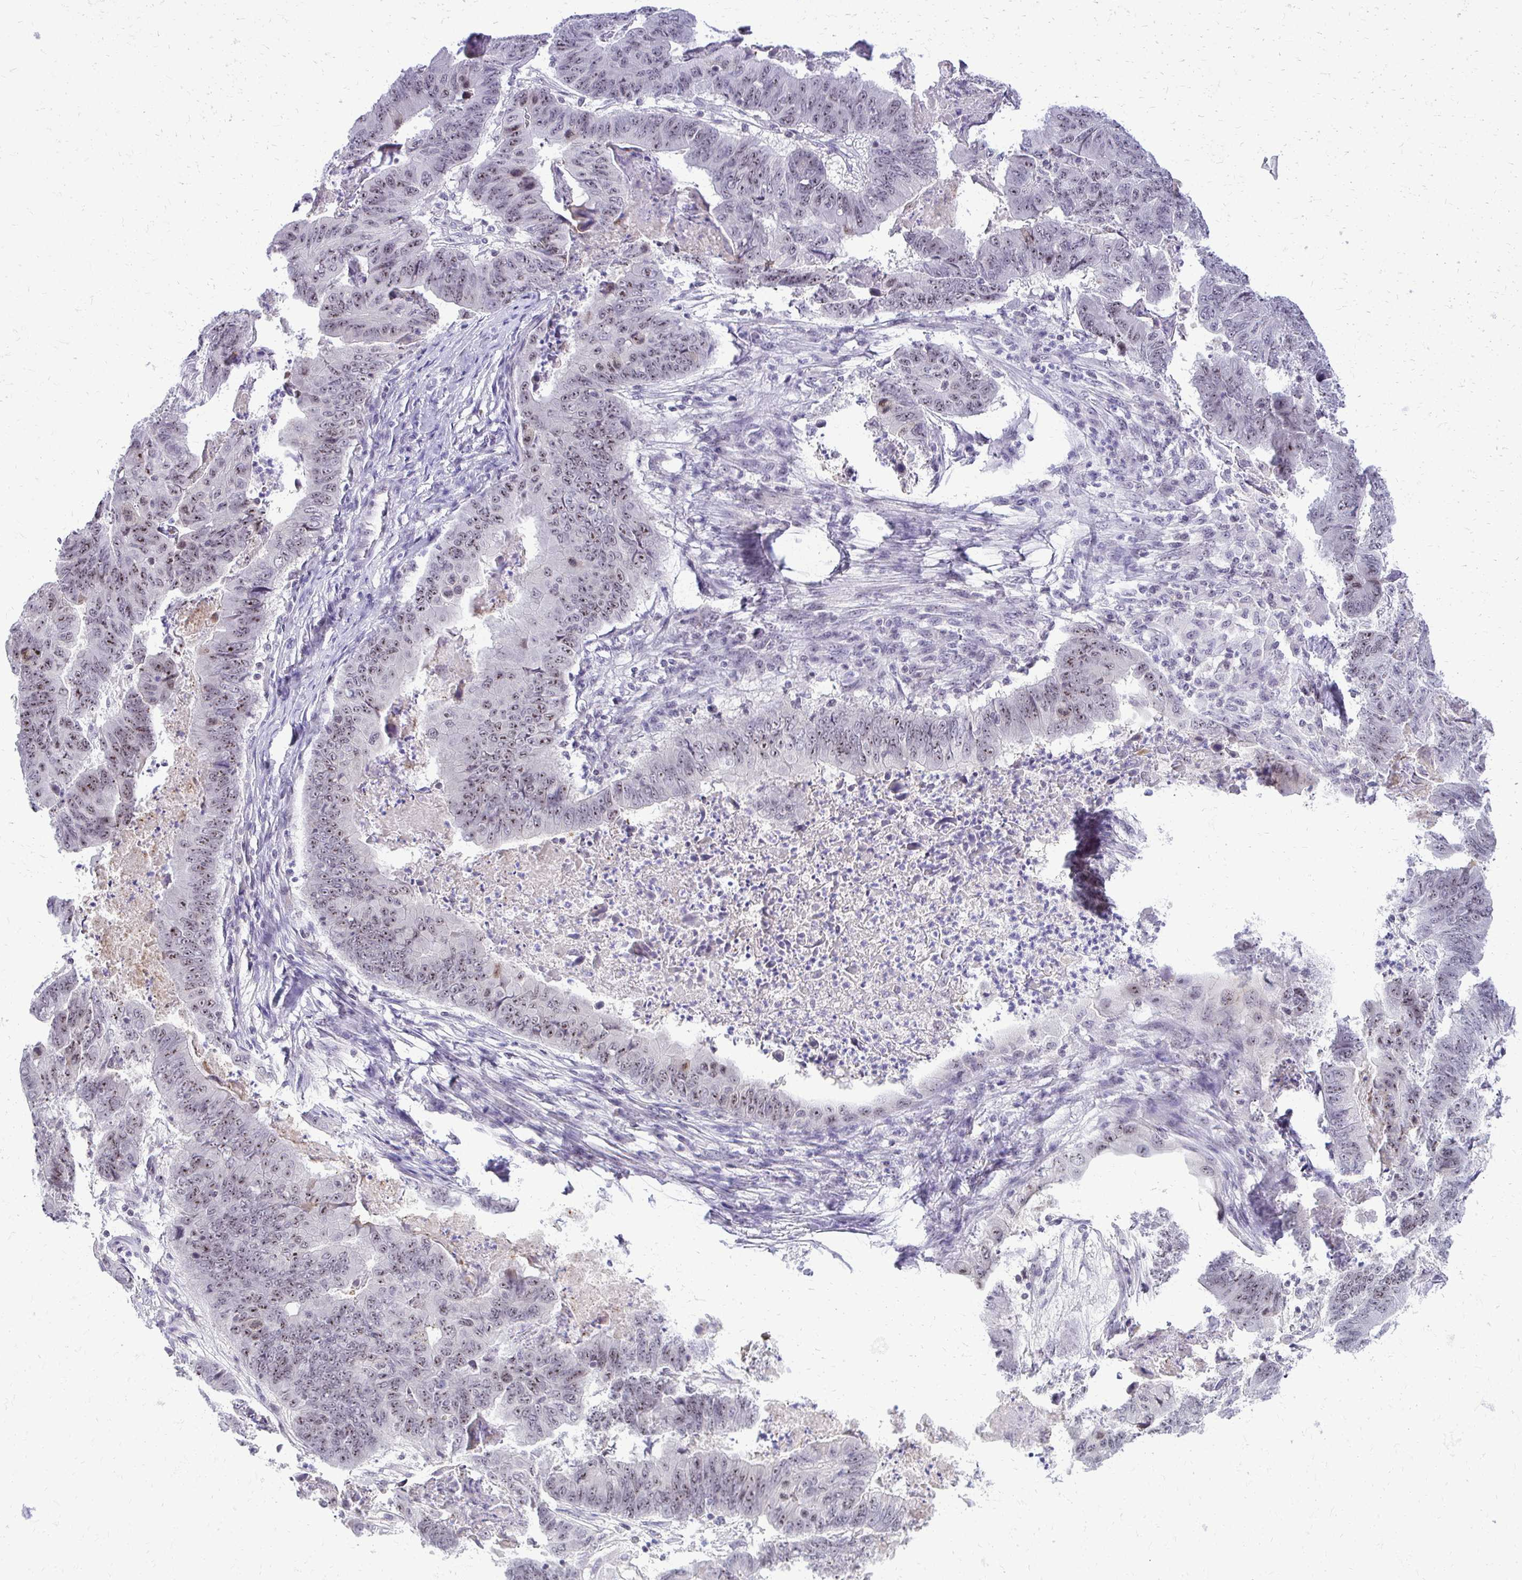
{"staining": {"intensity": "weak", "quantity": "25%-75%", "location": "nuclear"}, "tissue": "stomach cancer", "cell_type": "Tumor cells", "image_type": "cancer", "snomed": [{"axis": "morphology", "description": "Adenocarcinoma, NOS"}, {"axis": "topography", "description": "Stomach, lower"}], "caption": "A photomicrograph of human stomach cancer (adenocarcinoma) stained for a protein exhibits weak nuclear brown staining in tumor cells. The protein is stained brown, and the nuclei are stained in blue (DAB IHC with brightfield microscopy, high magnification).", "gene": "NIFK", "patient": {"sex": "male", "age": 77}}